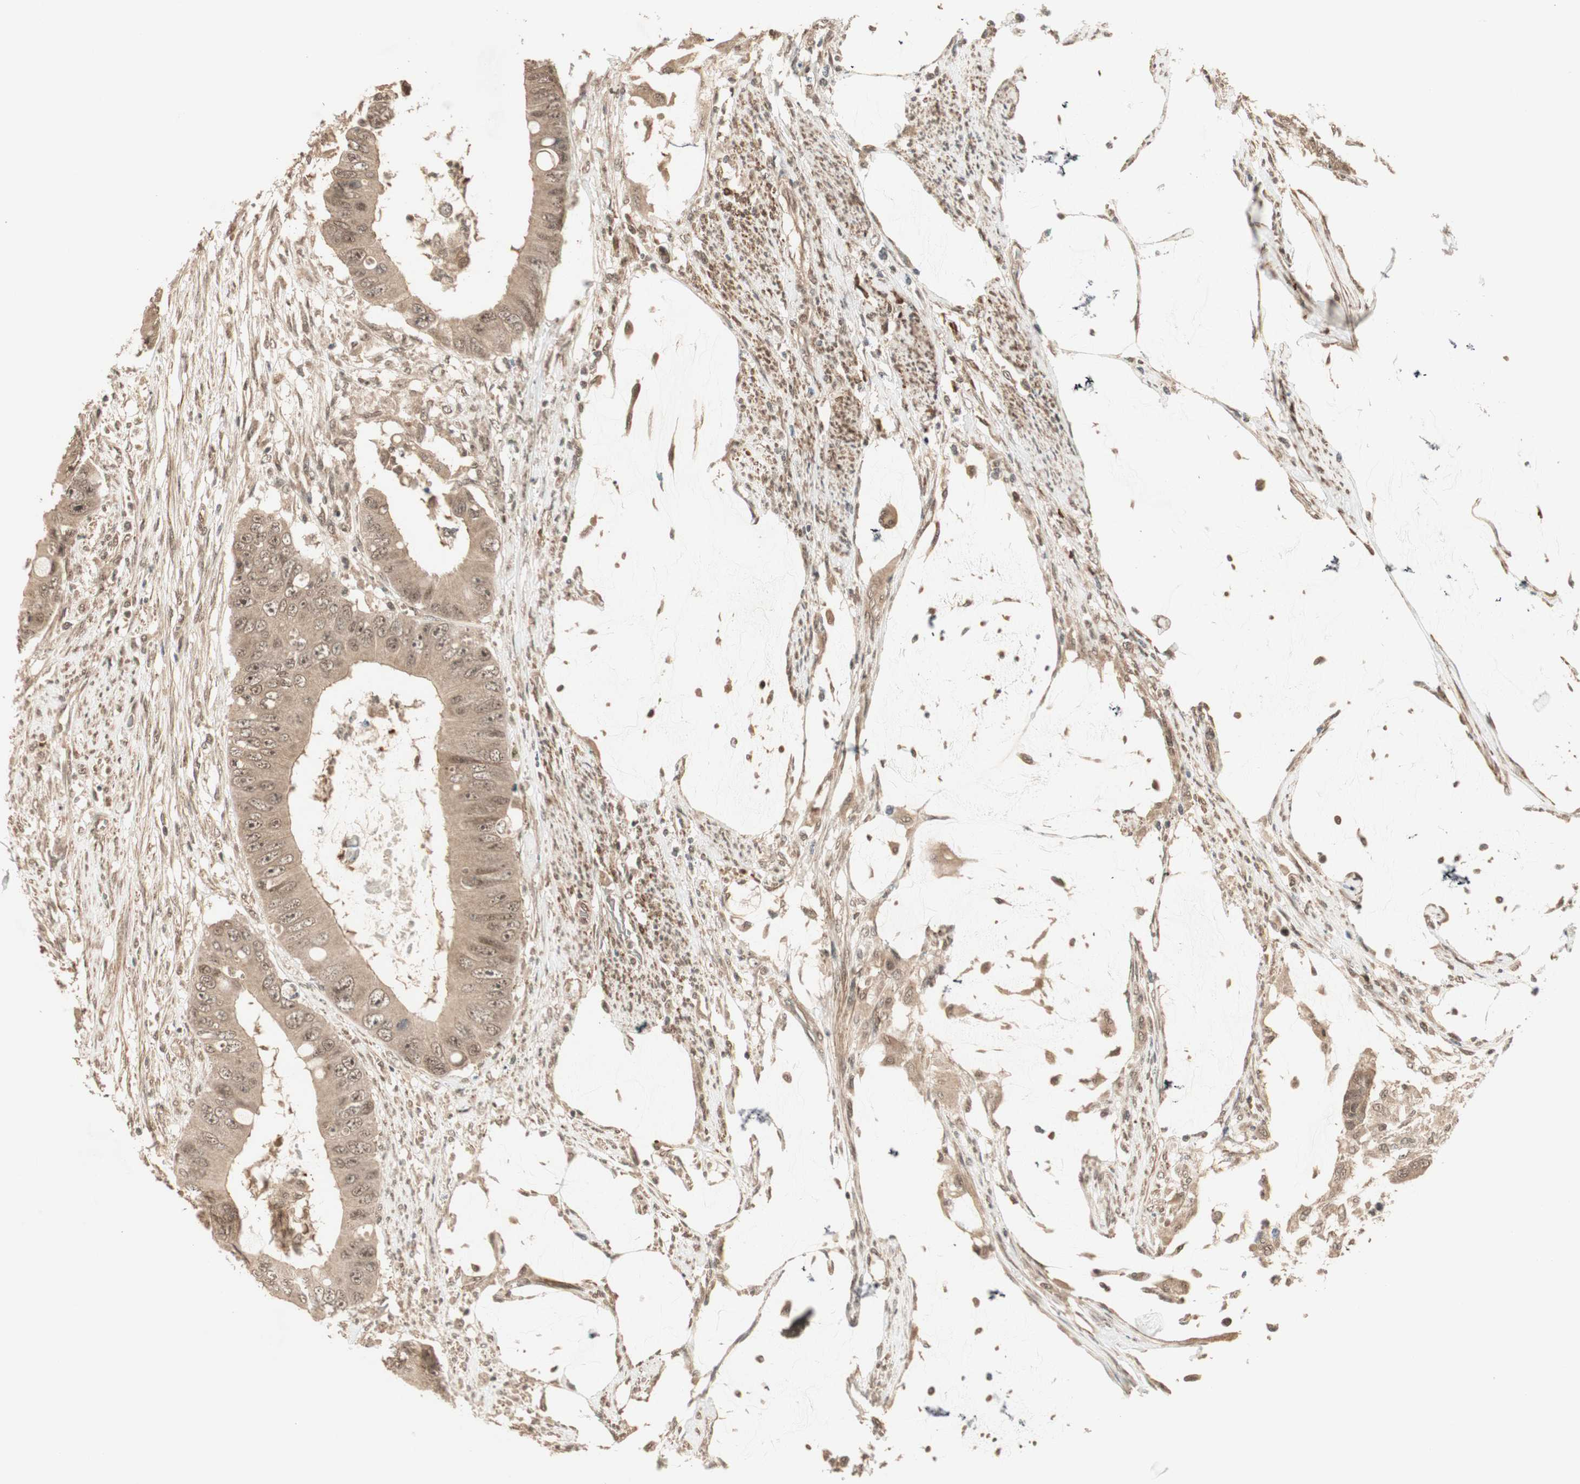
{"staining": {"intensity": "moderate", "quantity": ">75%", "location": "cytoplasmic/membranous,nuclear"}, "tissue": "colorectal cancer", "cell_type": "Tumor cells", "image_type": "cancer", "snomed": [{"axis": "morphology", "description": "Adenocarcinoma, NOS"}, {"axis": "topography", "description": "Rectum"}], "caption": "Colorectal adenocarcinoma stained for a protein (brown) reveals moderate cytoplasmic/membranous and nuclear positive staining in approximately >75% of tumor cells.", "gene": "ZSCAN31", "patient": {"sex": "female", "age": 77}}